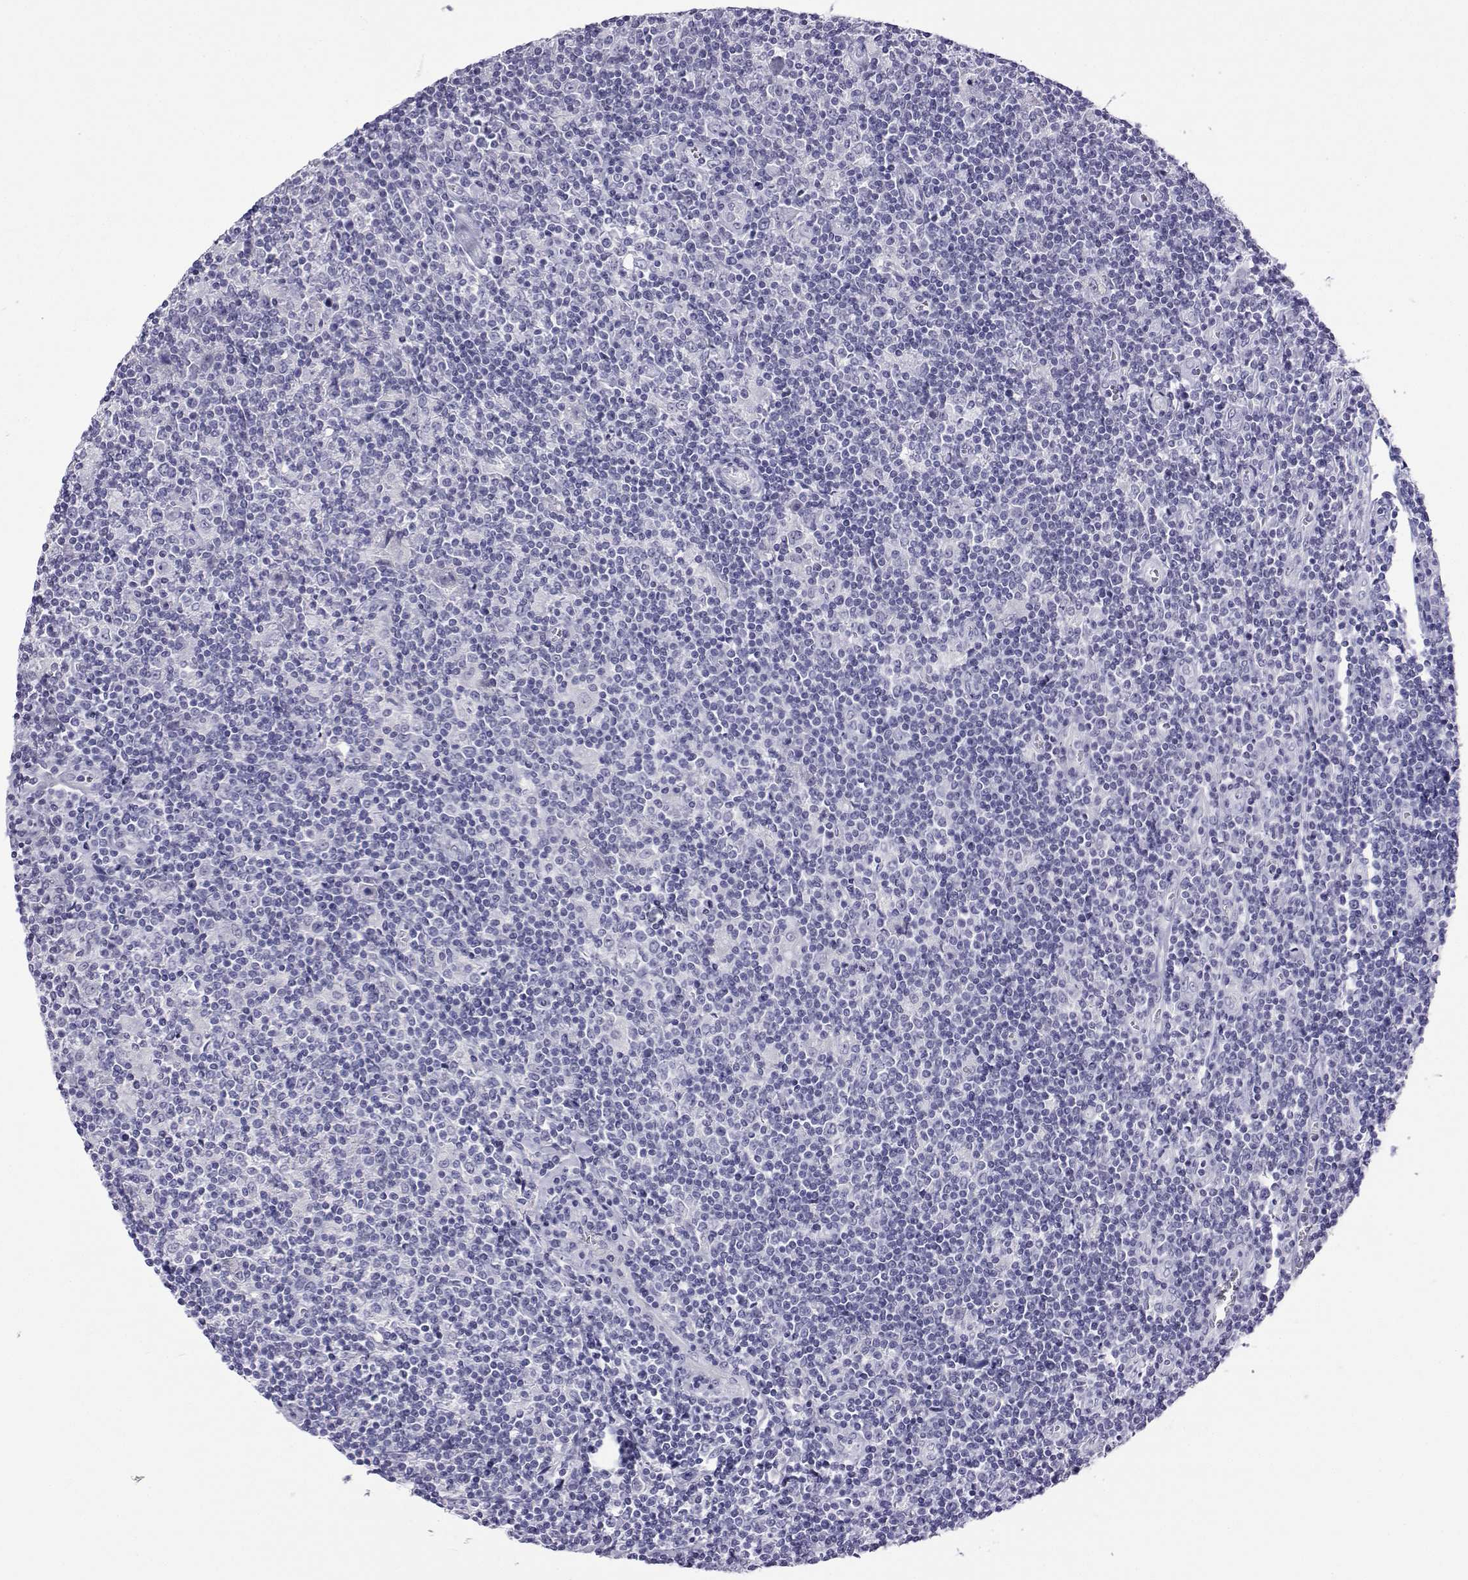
{"staining": {"intensity": "negative", "quantity": "none", "location": "none"}, "tissue": "lymphoma", "cell_type": "Tumor cells", "image_type": "cancer", "snomed": [{"axis": "morphology", "description": "Hodgkin's disease, NOS"}, {"axis": "topography", "description": "Lymph node"}], "caption": "IHC photomicrograph of lymphoma stained for a protein (brown), which exhibits no positivity in tumor cells. The staining is performed using DAB brown chromogen with nuclei counter-stained in using hematoxylin.", "gene": "ACTL7A", "patient": {"sex": "male", "age": 40}}